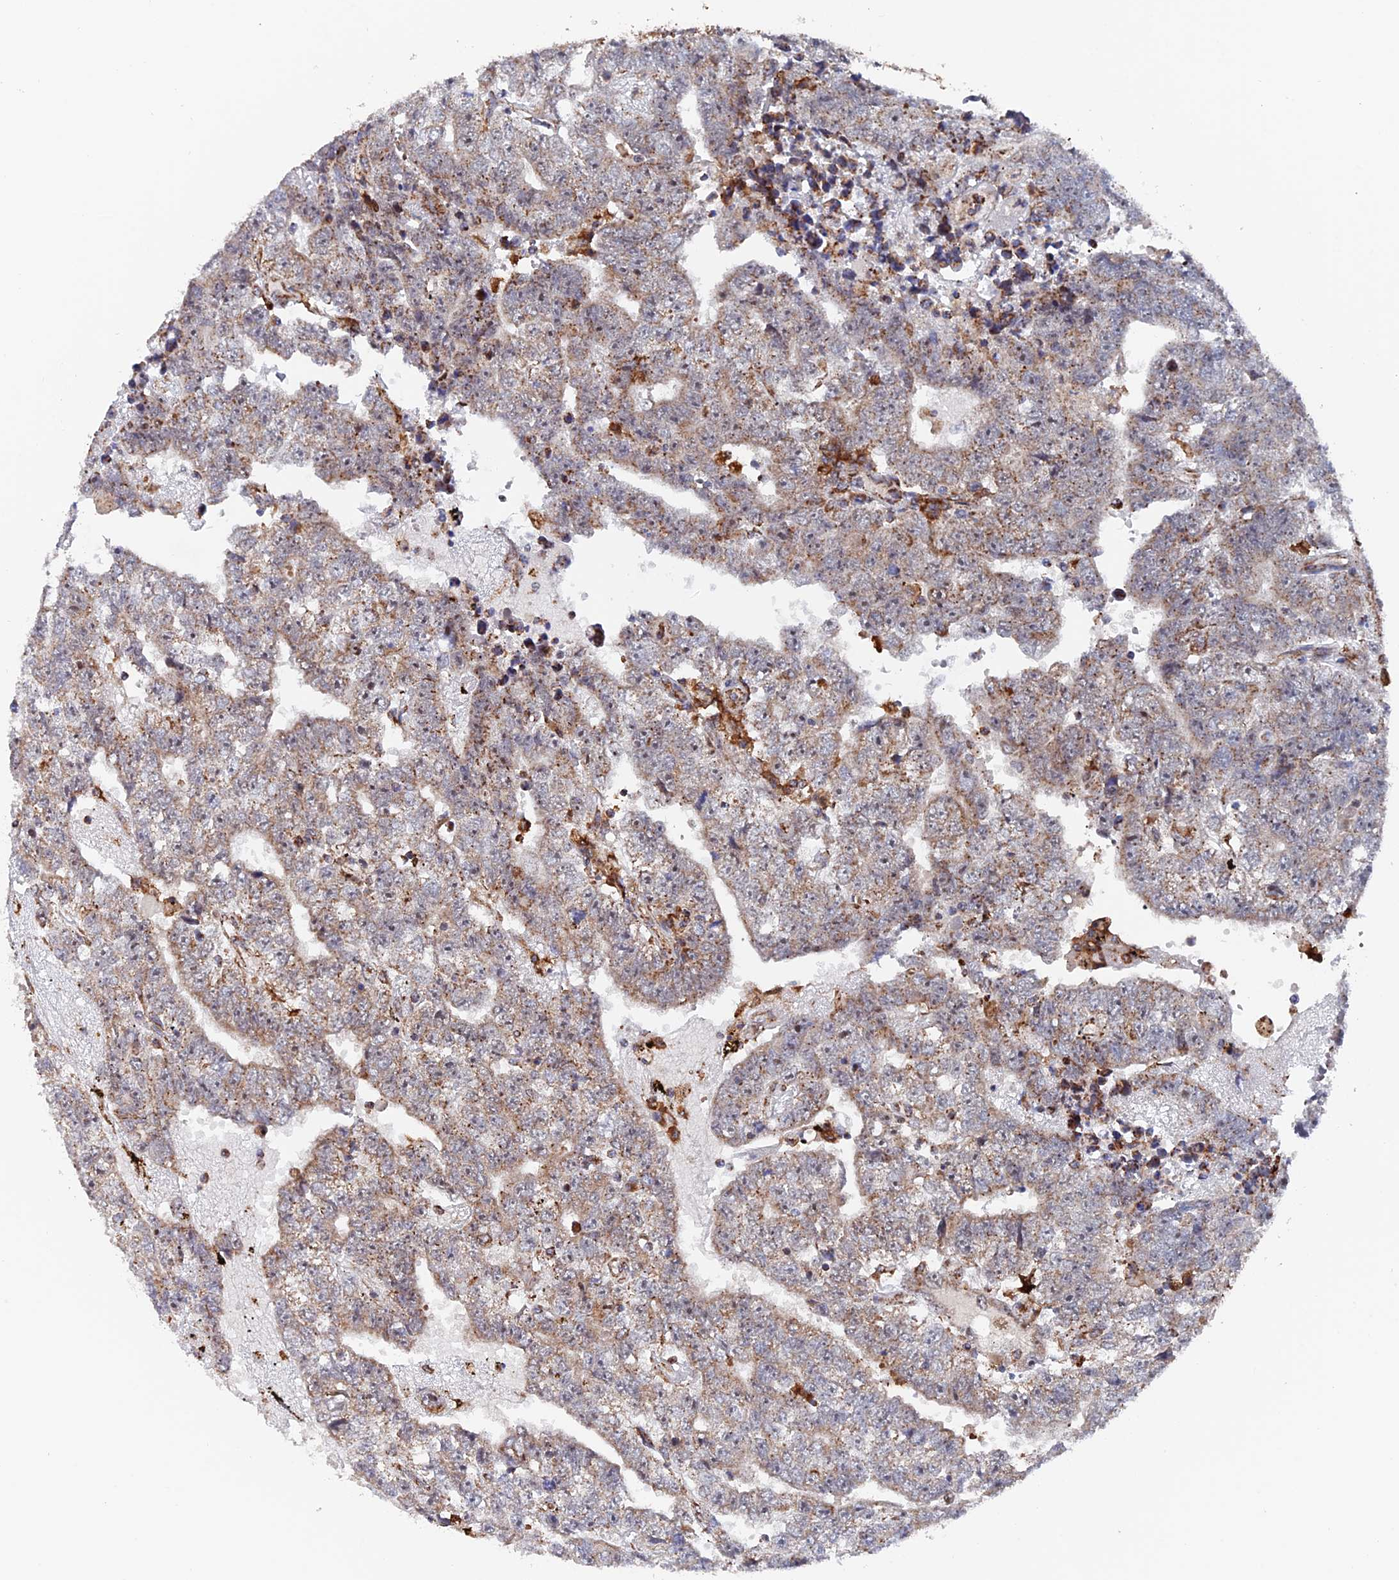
{"staining": {"intensity": "weak", "quantity": "25%-75%", "location": "cytoplasmic/membranous"}, "tissue": "testis cancer", "cell_type": "Tumor cells", "image_type": "cancer", "snomed": [{"axis": "morphology", "description": "Carcinoma, Embryonal, NOS"}, {"axis": "topography", "description": "Testis"}], "caption": "Immunohistochemistry of human testis cancer exhibits low levels of weak cytoplasmic/membranous staining in about 25%-75% of tumor cells.", "gene": "DTYMK", "patient": {"sex": "male", "age": 25}}